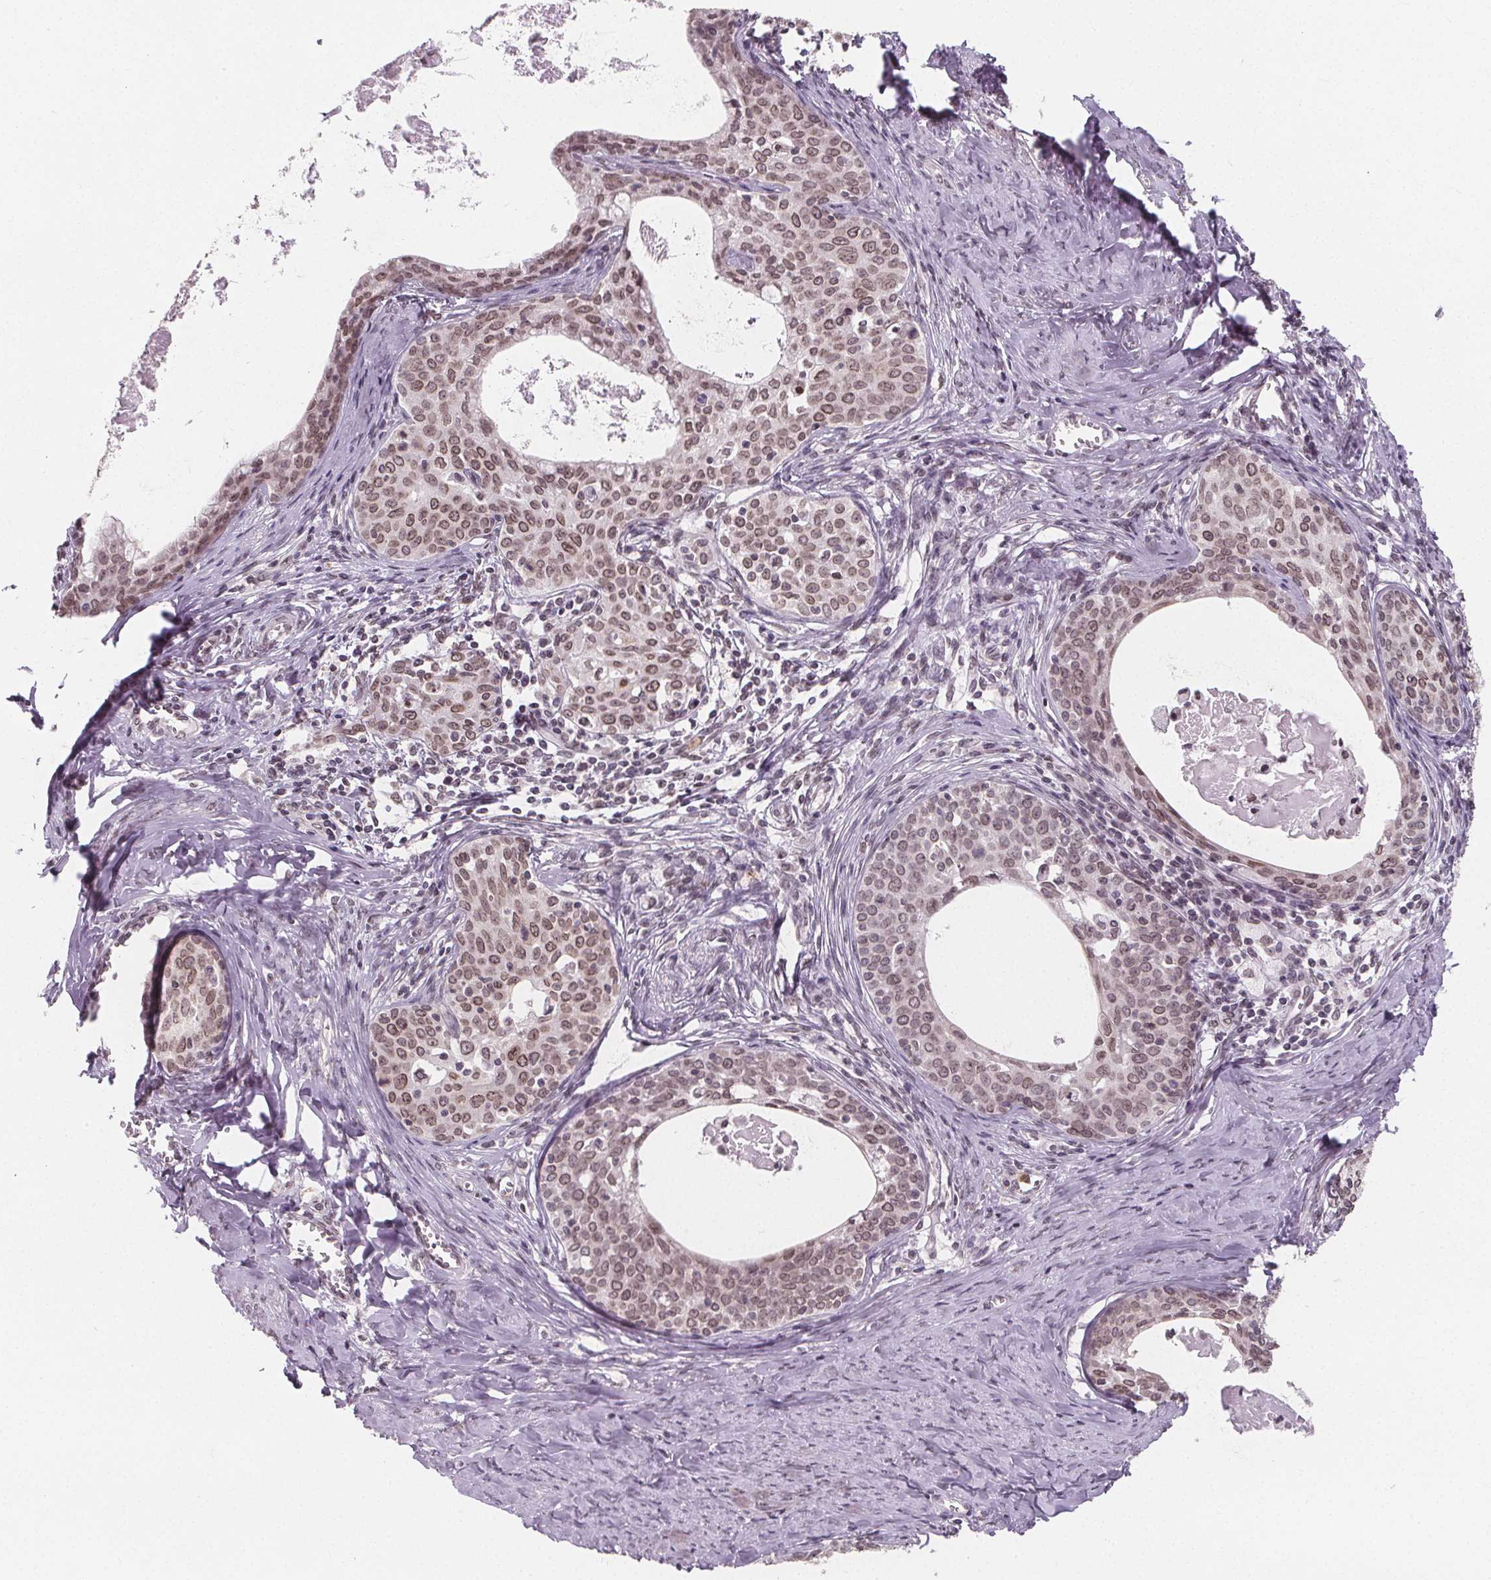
{"staining": {"intensity": "moderate", "quantity": ">75%", "location": "cytoplasmic/membranous,nuclear"}, "tissue": "cervical cancer", "cell_type": "Tumor cells", "image_type": "cancer", "snomed": [{"axis": "morphology", "description": "Squamous cell carcinoma, NOS"}, {"axis": "morphology", "description": "Adenocarcinoma, NOS"}, {"axis": "topography", "description": "Cervix"}], "caption": "Protein staining of cervical cancer (adenocarcinoma) tissue displays moderate cytoplasmic/membranous and nuclear staining in approximately >75% of tumor cells. (DAB IHC with brightfield microscopy, high magnification).", "gene": "TTC39C", "patient": {"sex": "female", "age": 52}}